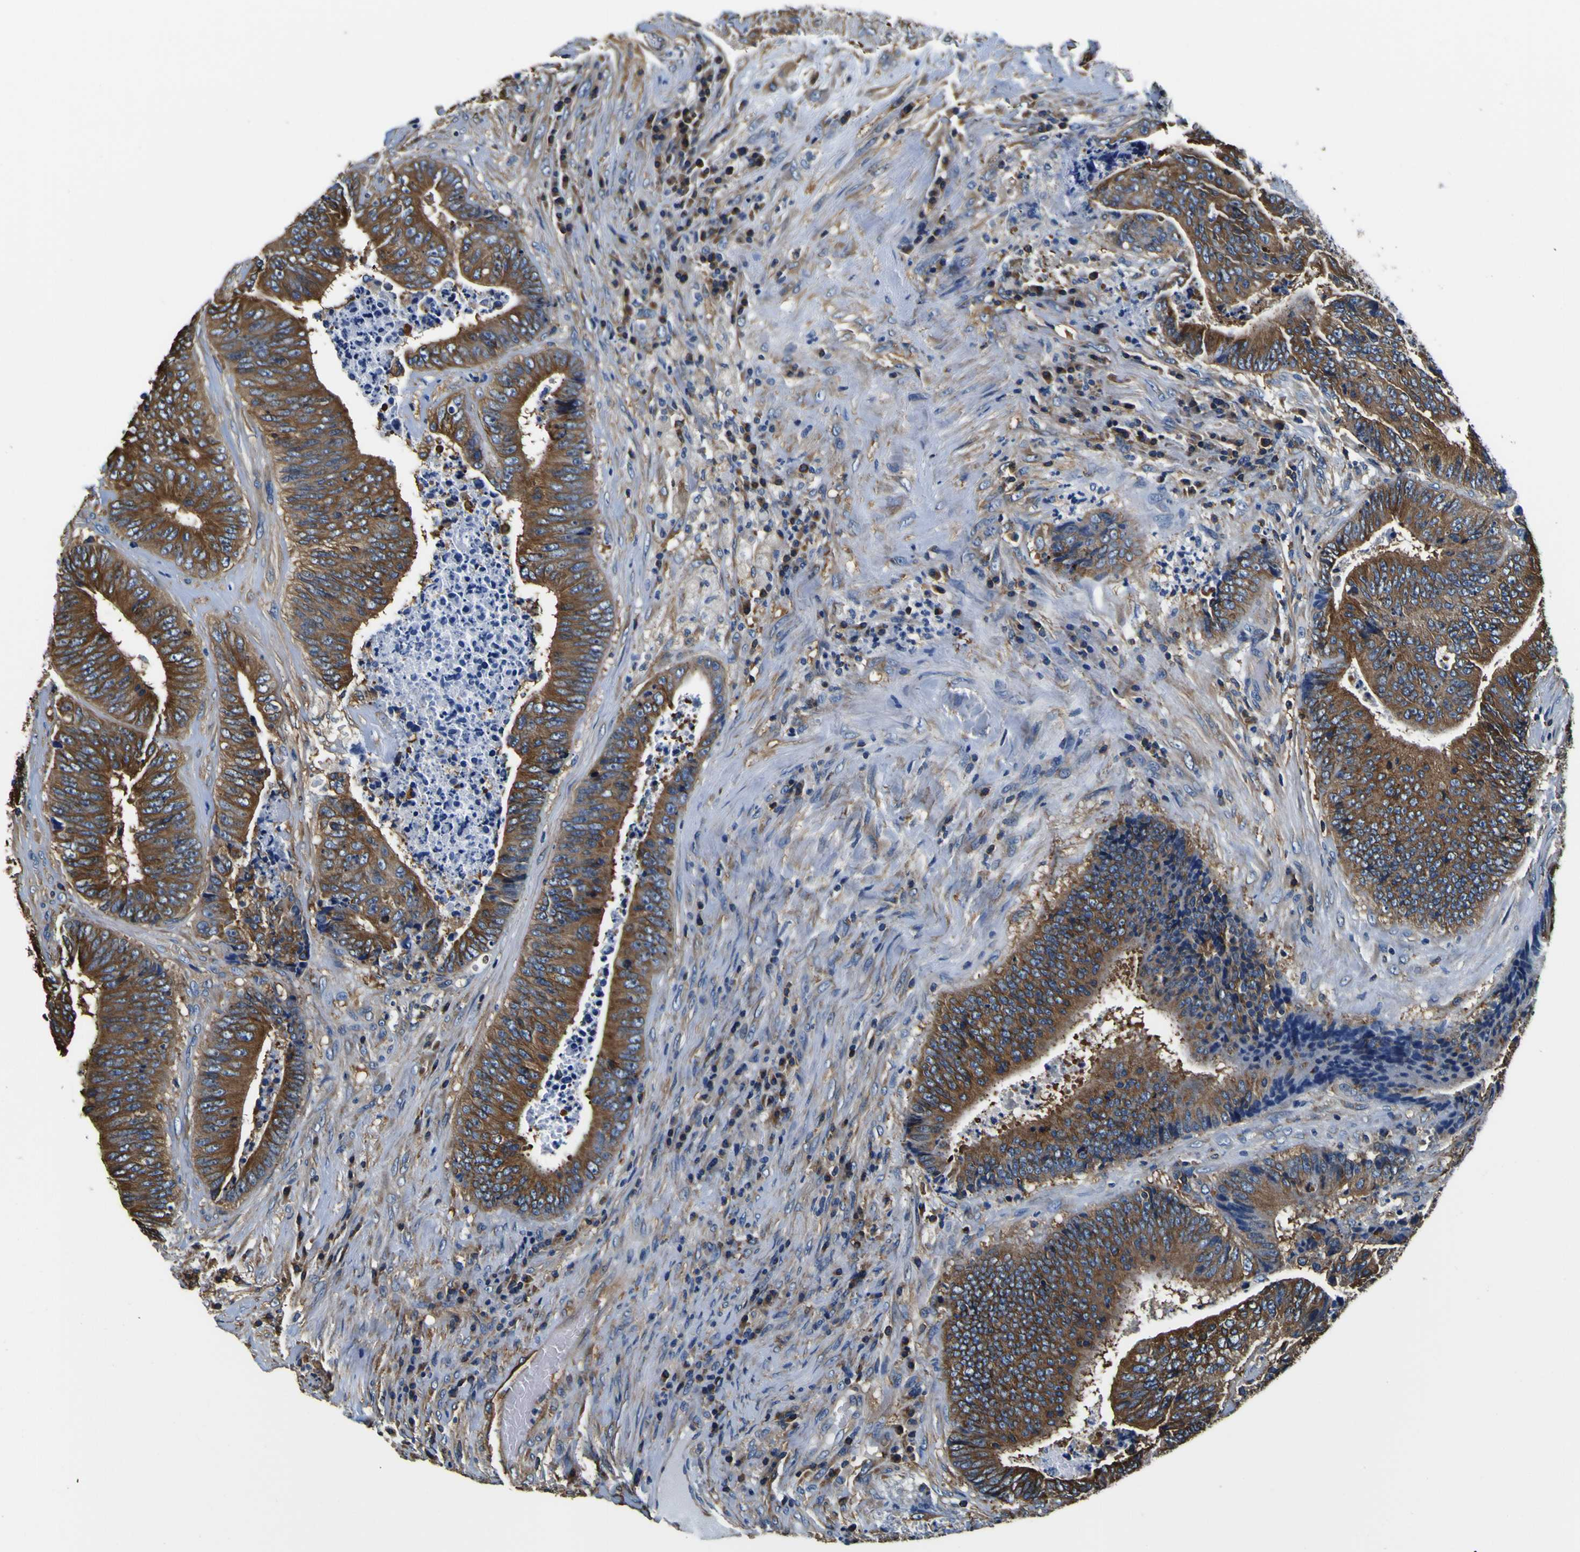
{"staining": {"intensity": "moderate", "quantity": ">75%", "location": "cytoplasmic/membranous"}, "tissue": "colorectal cancer", "cell_type": "Tumor cells", "image_type": "cancer", "snomed": [{"axis": "morphology", "description": "Adenocarcinoma, NOS"}, {"axis": "topography", "description": "Rectum"}], "caption": "High-magnification brightfield microscopy of colorectal cancer stained with DAB (3,3'-diaminobenzidine) (brown) and counterstained with hematoxylin (blue). tumor cells exhibit moderate cytoplasmic/membranous expression is identified in approximately>75% of cells.", "gene": "TUBA1B", "patient": {"sex": "male", "age": 72}}